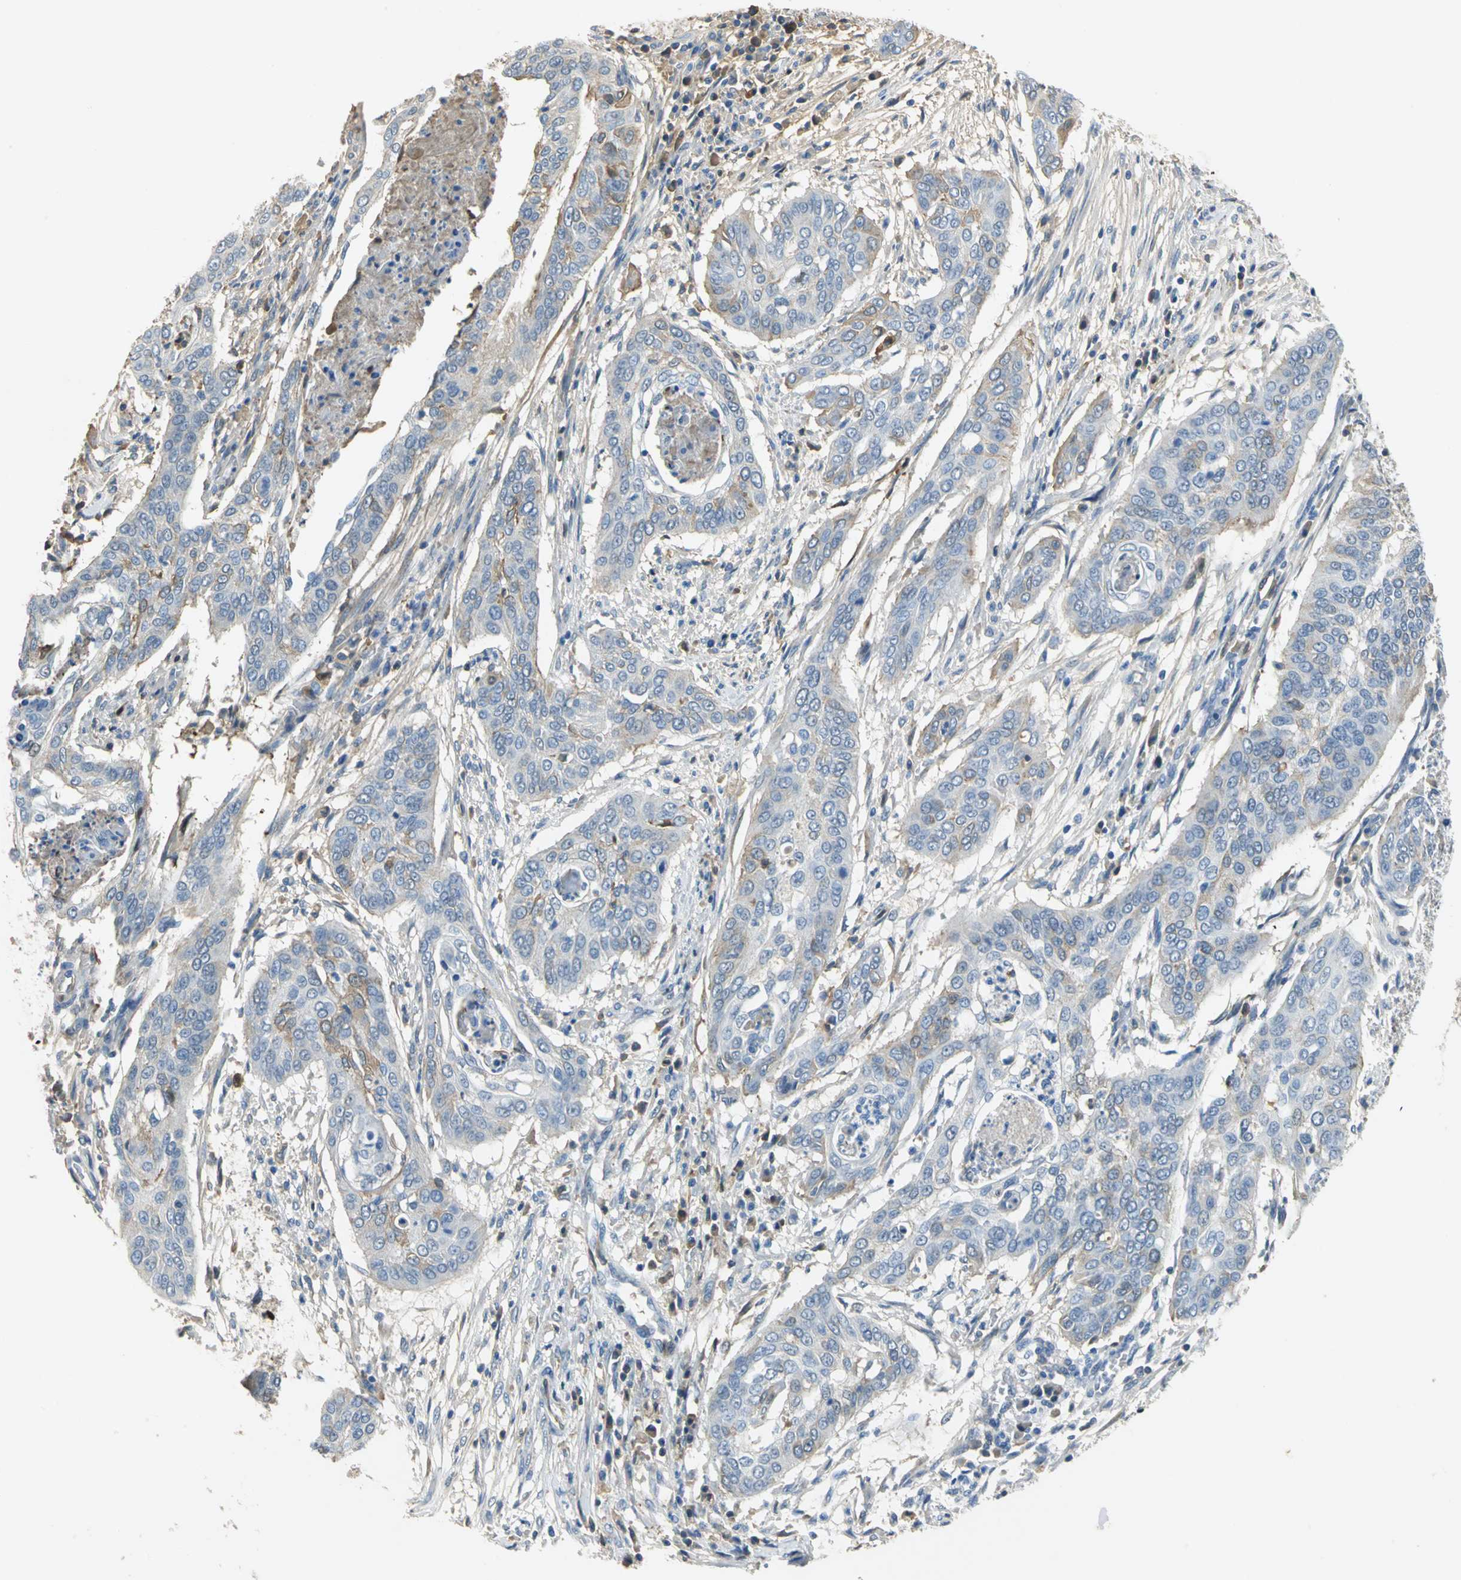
{"staining": {"intensity": "moderate", "quantity": "<25%", "location": "cytoplasmic/membranous"}, "tissue": "cervical cancer", "cell_type": "Tumor cells", "image_type": "cancer", "snomed": [{"axis": "morphology", "description": "Squamous cell carcinoma, NOS"}, {"axis": "topography", "description": "Cervix"}], "caption": "A histopathology image showing moderate cytoplasmic/membranous expression in about <25% of tumor cells in squamous cell carcinoma (cervical), as visualized by brown immunohistochemical staining.", "gene": "GYG2", "patient": {"sex": "female", "age": 39}}